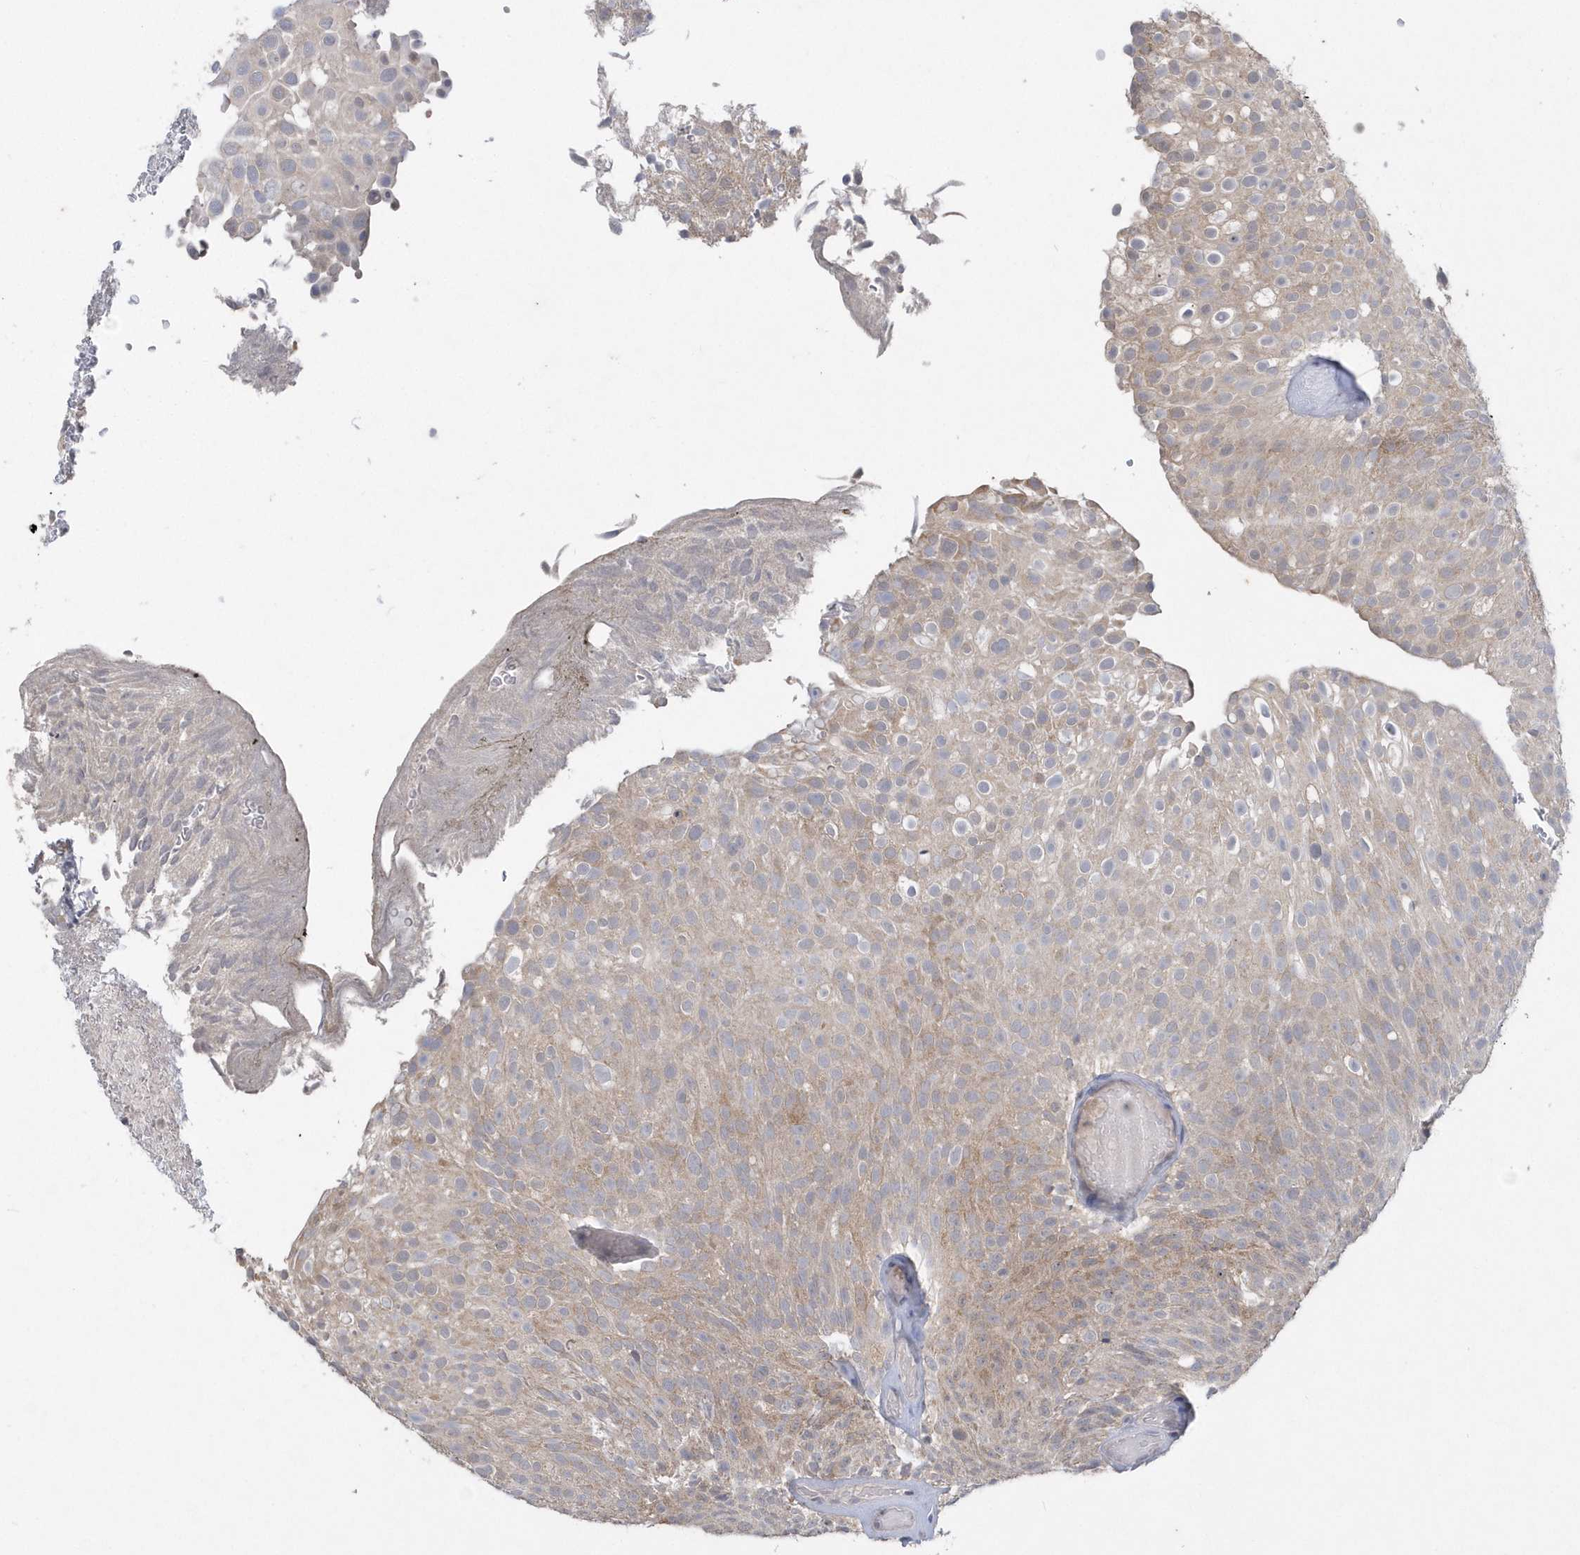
{"staining": {"intensity": "moderate", "quantity": "25%-75%", "location": "cytoplasmic/membranous"}, "tissue": "urothelial cancer", "cell_type": "Tumor cells", "image_type": "cancer", "snomed": [{"axis": "morphology", "description": "Urothelial carcinoma, Low grade"}, {"axis": "topography", "description": "Urinary bladder"}], "caption": "A brown stain shows moderate cytoplasmic/membranous staining of a protein in human urothelial carcinoma (low-grade) tumor cells.", "gene": "AKR7A2", "patient": {"sex": "male", "age": 78}}